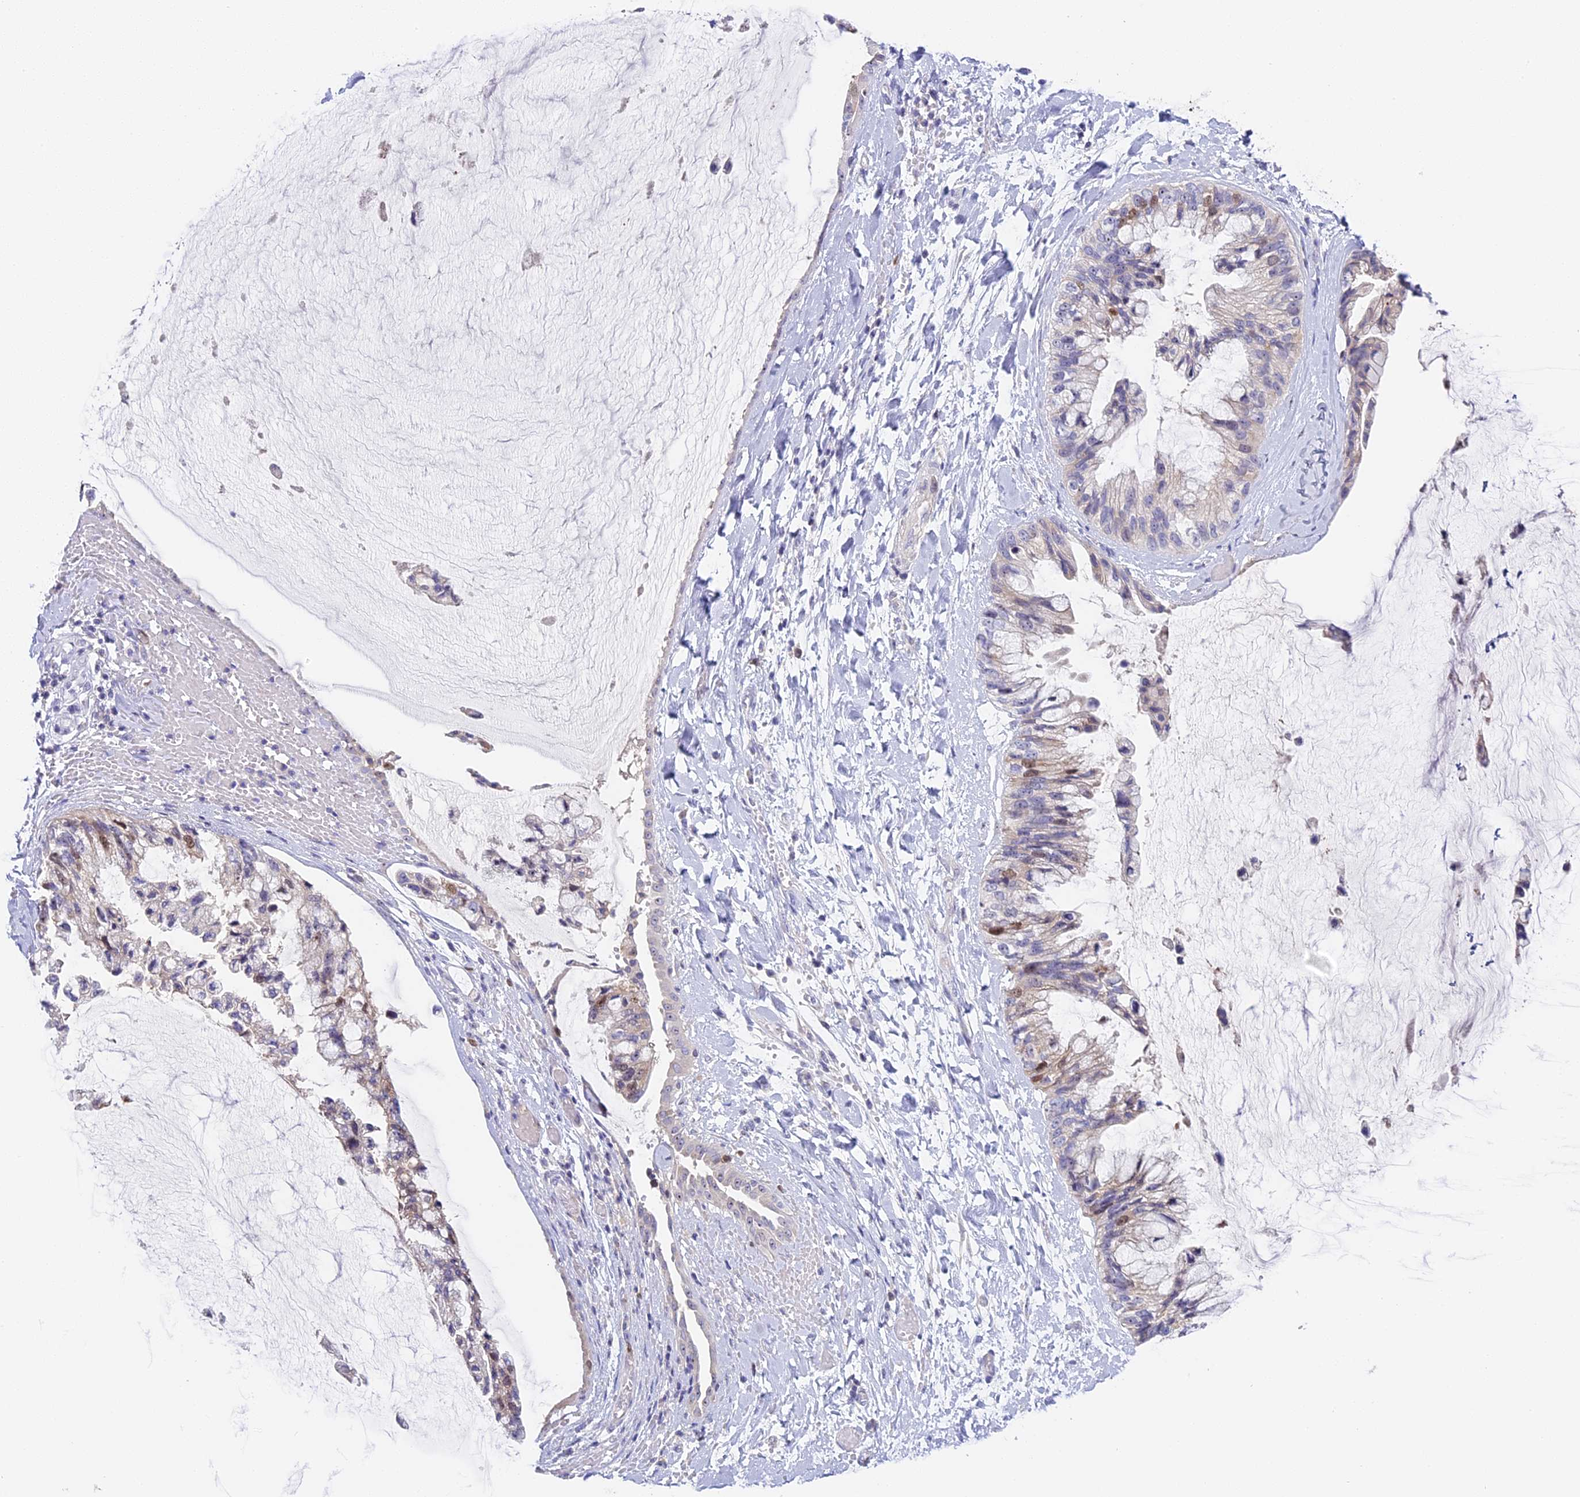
{"staining": {"intensity": "moderate", "quantity": "<25%", "location": "nuclear"}, "tissue": "ovarian cancer", "cell_type": "Tumor cells", "image_type": "cancer", "snomed": [{"axis": "morphology", "description": "Cystadenocarcinoma, mucinous, NOS"}, {"axis": "topography", "description": "Ovary"}], "caption": "A histopathology image showing moderate nuclear staining in about <25% of tumor cells in mucinous cystadenocarcinoma (ovarian), as visualized by brown immunohistochemical staining.", "gene": "RAD51", "patient": {"sex": "female", "age": 39}}